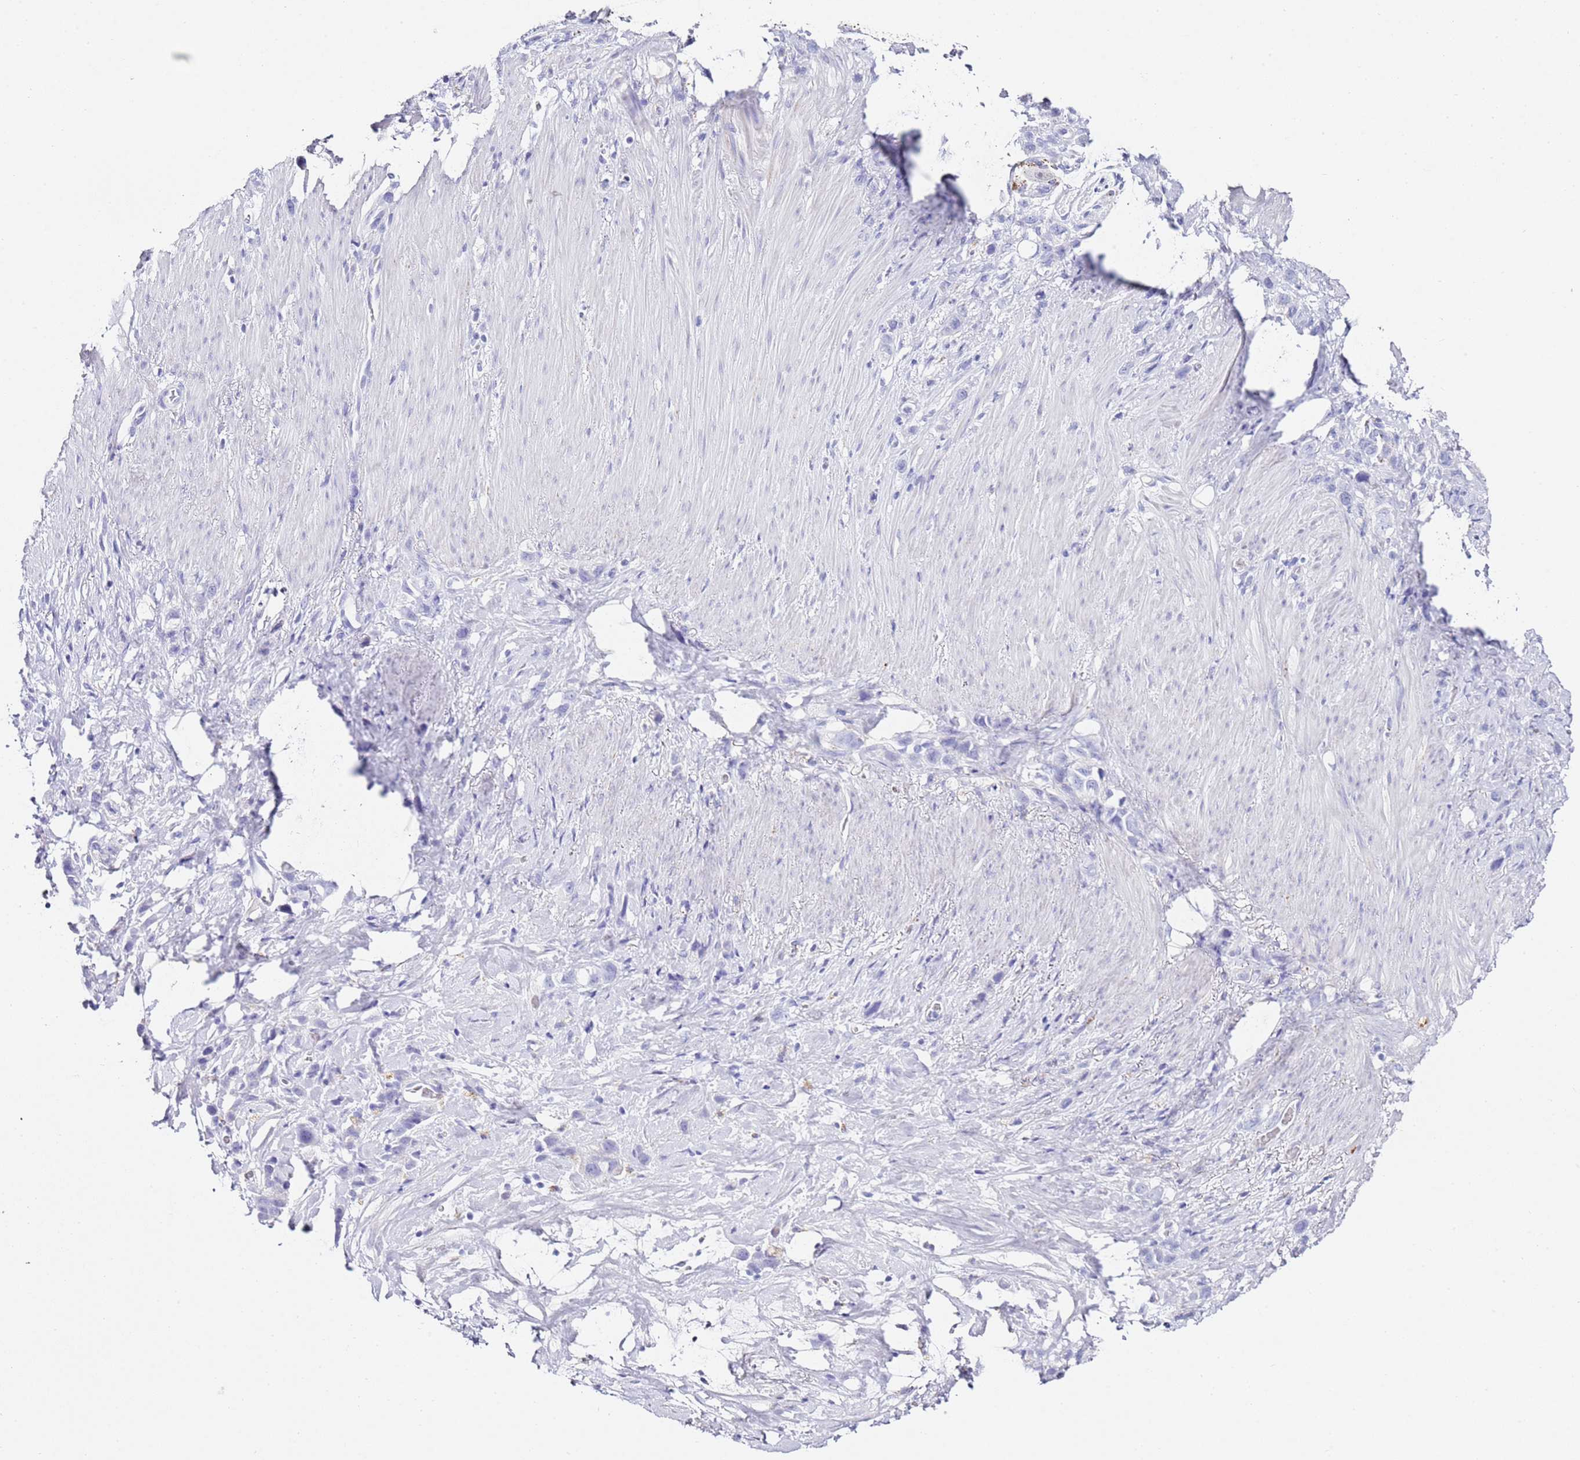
{"staining": {"intensity": "negative", "quantity": "none", "location": "none"}, "tissue": "stomach cancer", "cell_type": "Tumor cells", "image_type": "cancer", "snomed": [{"axis": "morphology", "description": "Adenocarcinoma, NOS"}, {"axis": "topography", "description": "Stomach"}], "caption": "IHC of stomach cancer (adenocarcinoma) displays no expression in tumor cells. Nuclei are stained in blue.", "gene": "PTBP2", "patient": {"sex": "female", "age": 65}}